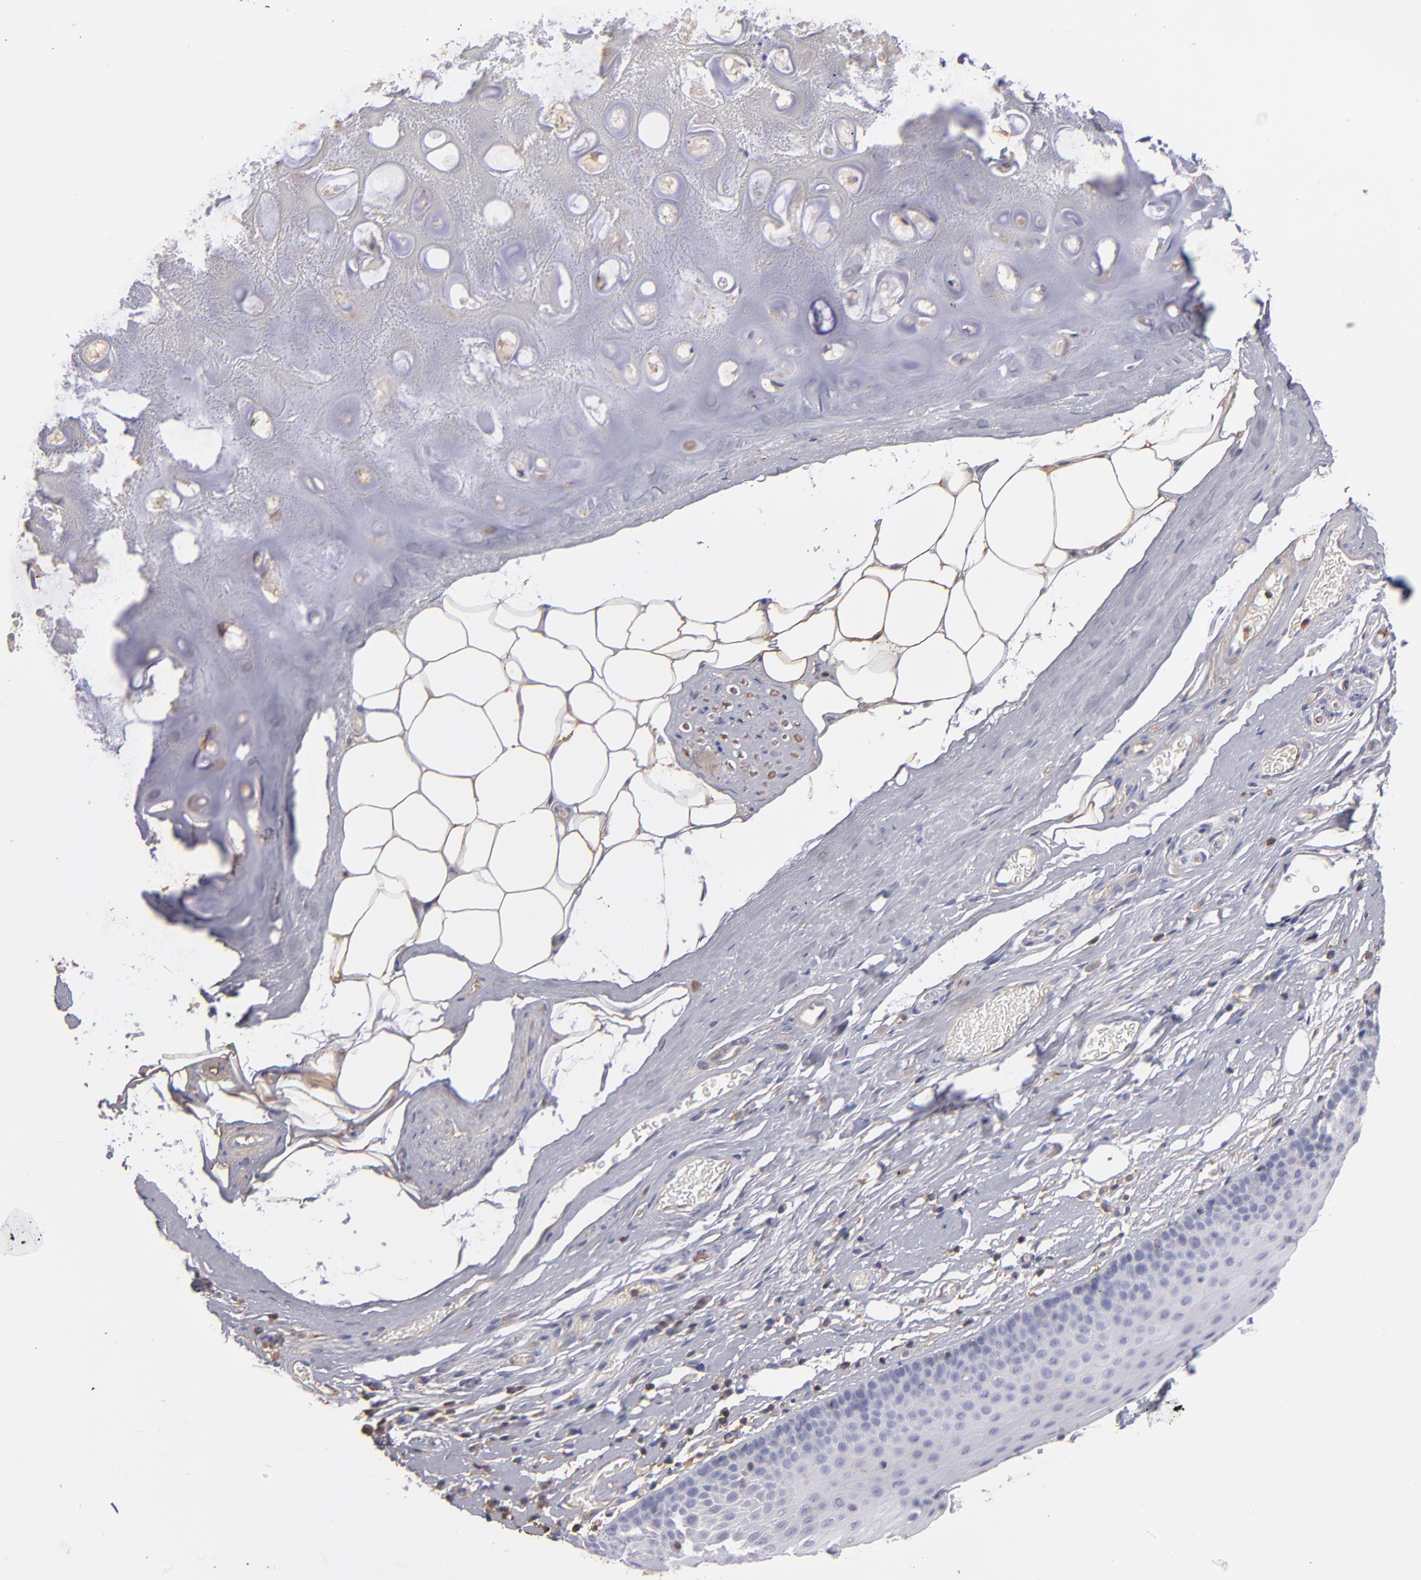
{"staining": {"intensity": "negative", "quantity": "none", "location": "none"}, "tissue": "nasopharynx", "cell_type": "Respiratory epithelial cells", "image_type": "normal", "snomed": [{"axis": "morphology", "description": "Normal tissue, NOS"}, {"axis": "topography", "description": "Nasopharynx"}], "caption": "Immunohistochemistry of unremarkable nasopharynx shows no expression in respiratory epithelial cells. (Immunohistochemistry (ihc), brightfield microscopy, high magnification).", "gene": "ABCB1", "patient": {"sex": "male", "age": 56}}